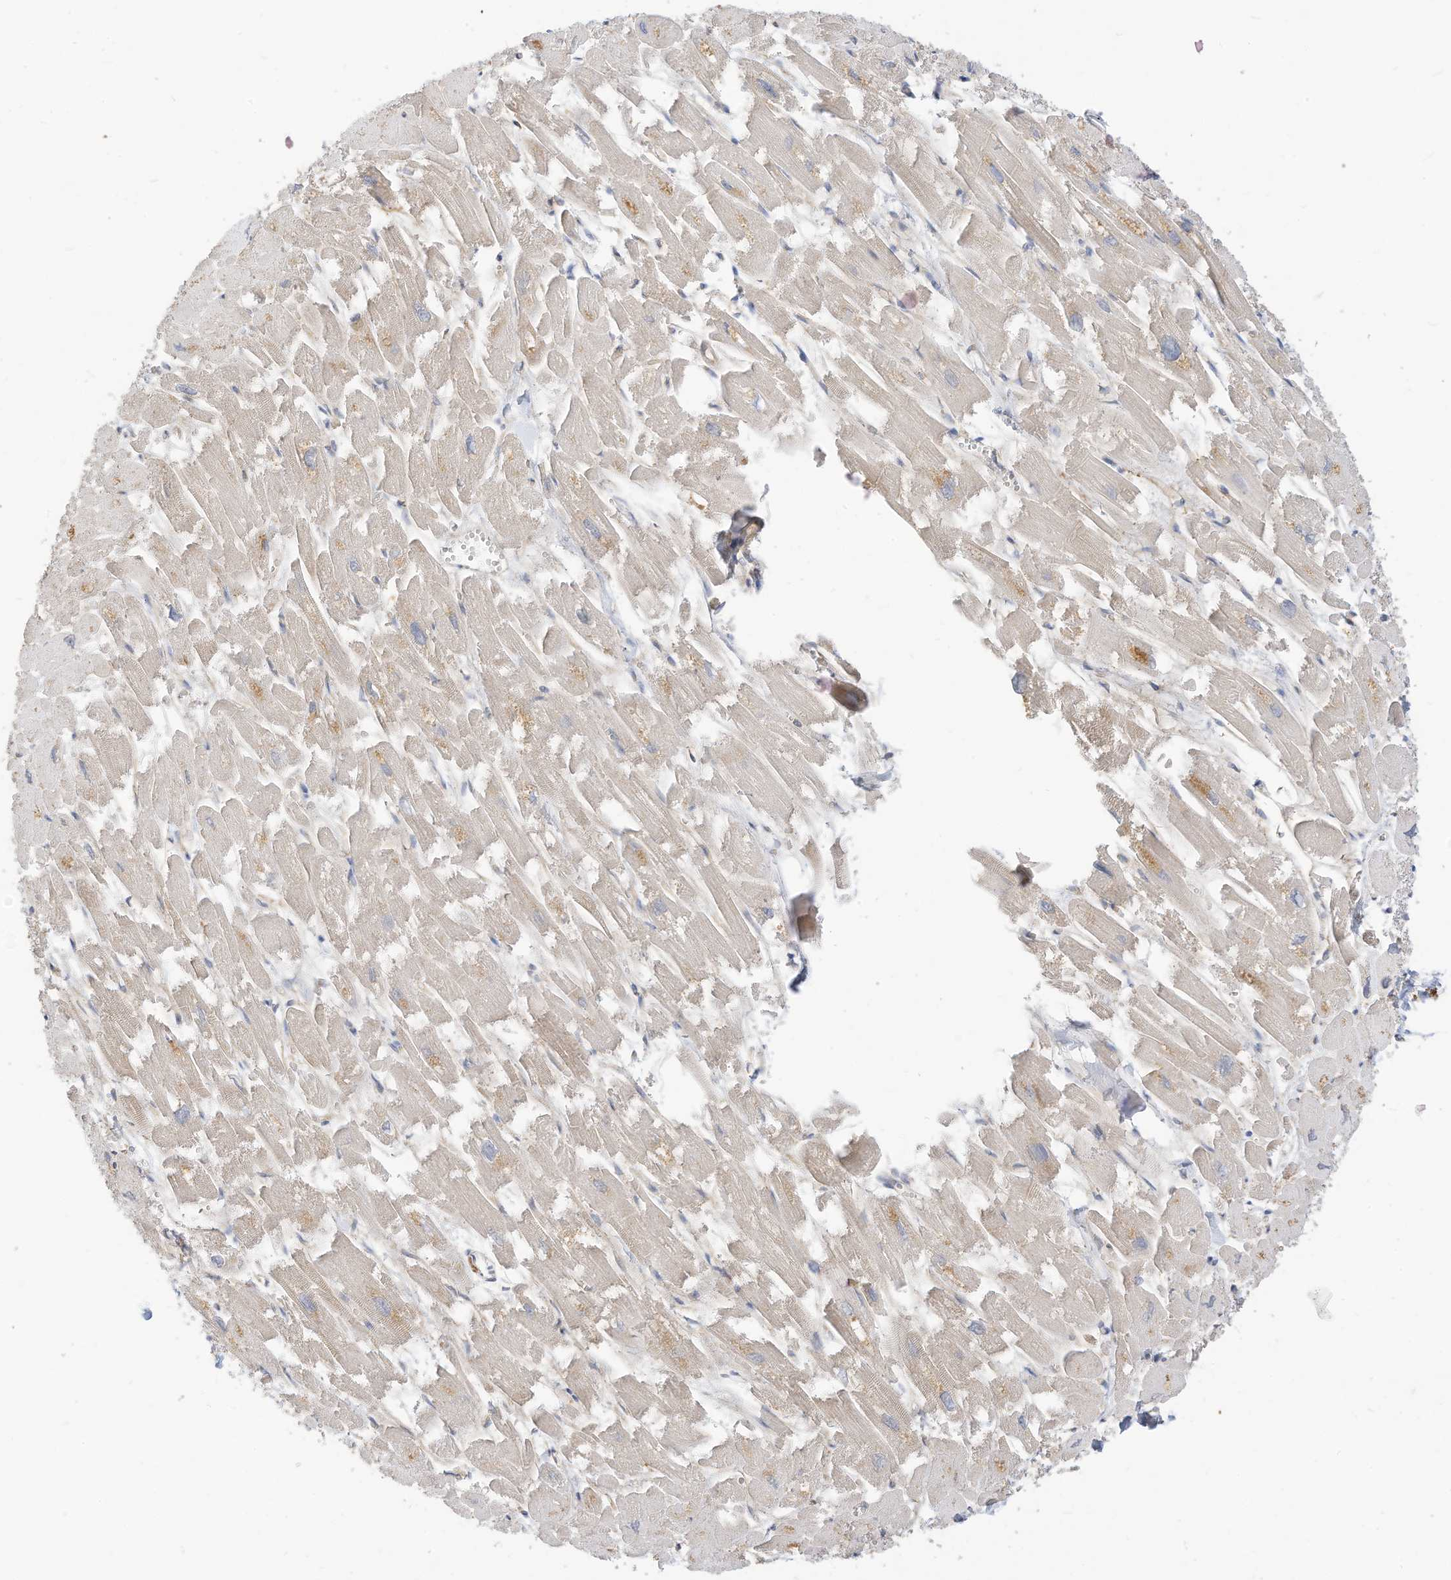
{"staining": {"intensity": "weak", "quantity": "25%-75%", "location": "cytoplasmic/membranous"}, "tissue": "heart muscle", "cell_type": "Cardiomyocytes", "image_type": "normal", "snomed": [{"axis": "morphology", "description": "Normal tissue, NOS"}, {"axis": "topography", "description": "Heart"}], "caption": "Immunohistochemistry photomicrograph of unremarkable heart muscle: heart muscle stained using IHC reveals low levels of weak protein expression localized specifically in the cytoplasmic/membranous of cardiomyocytes, appearing as a cytoplasmic/membranous brown color.", "gene": "RHOH", "patient": {"sex": "male", "age": 54}}